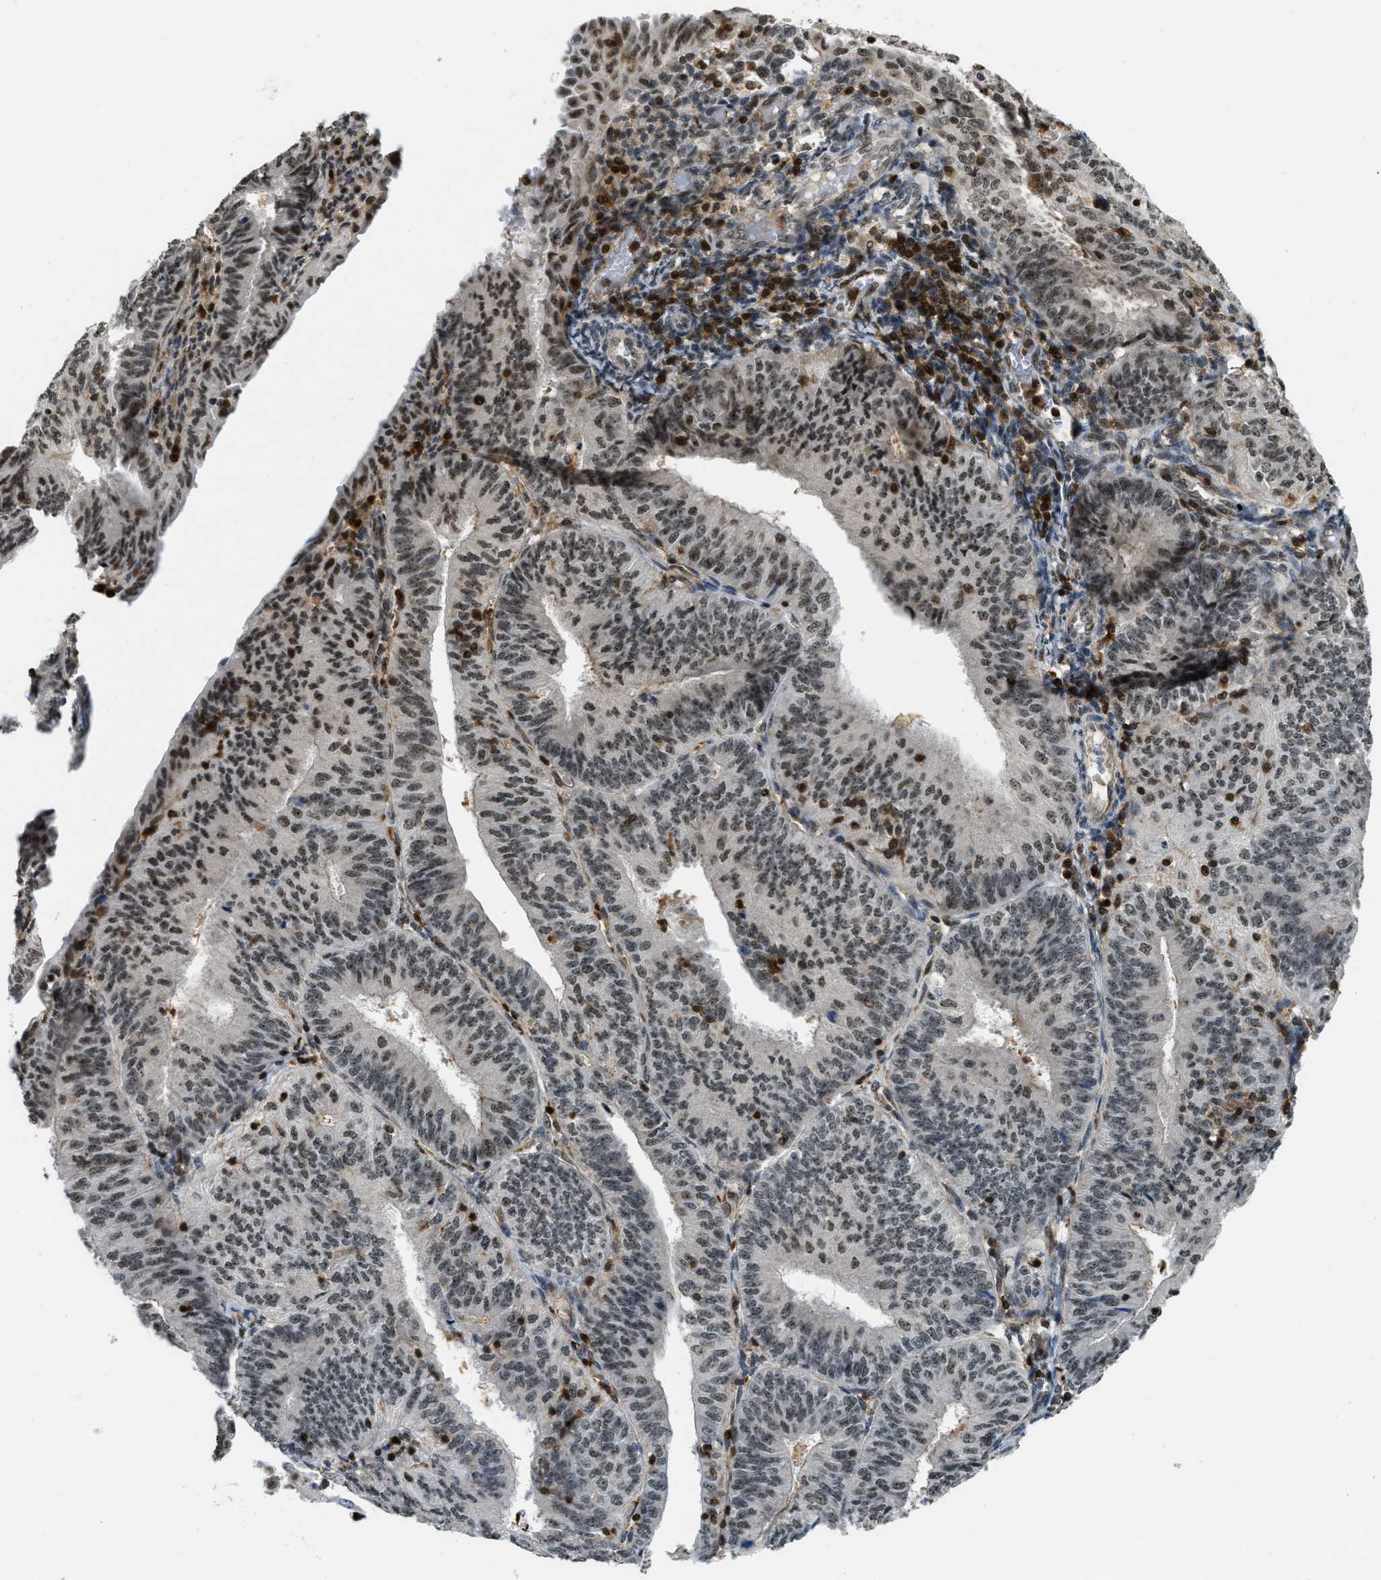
{"staining": {"intensity": "moderate", "quantity": ">75%", "location": "nuclear"}, "tissue": "endometrial cancer", "cell_type": "Tumor cells", "image_type": "cancer", "snomed": [{"axis": "morphology", "description": "Adenocarcinoma, NOS"}, {"axis": "topography", "description": "Endometrium"}], "caption": "Immunohistochemistry (IHC) histopathology image of neoplastic tissue: human endometrial adenocarcinoma stained using IHC exhibits medium levels of moderate protein expression localized specifically in the nuclear of tumor cells, appearing as a nuclear brown color.", "gene": "E2F1", "patient": {"sex": "female", "age": 58}}